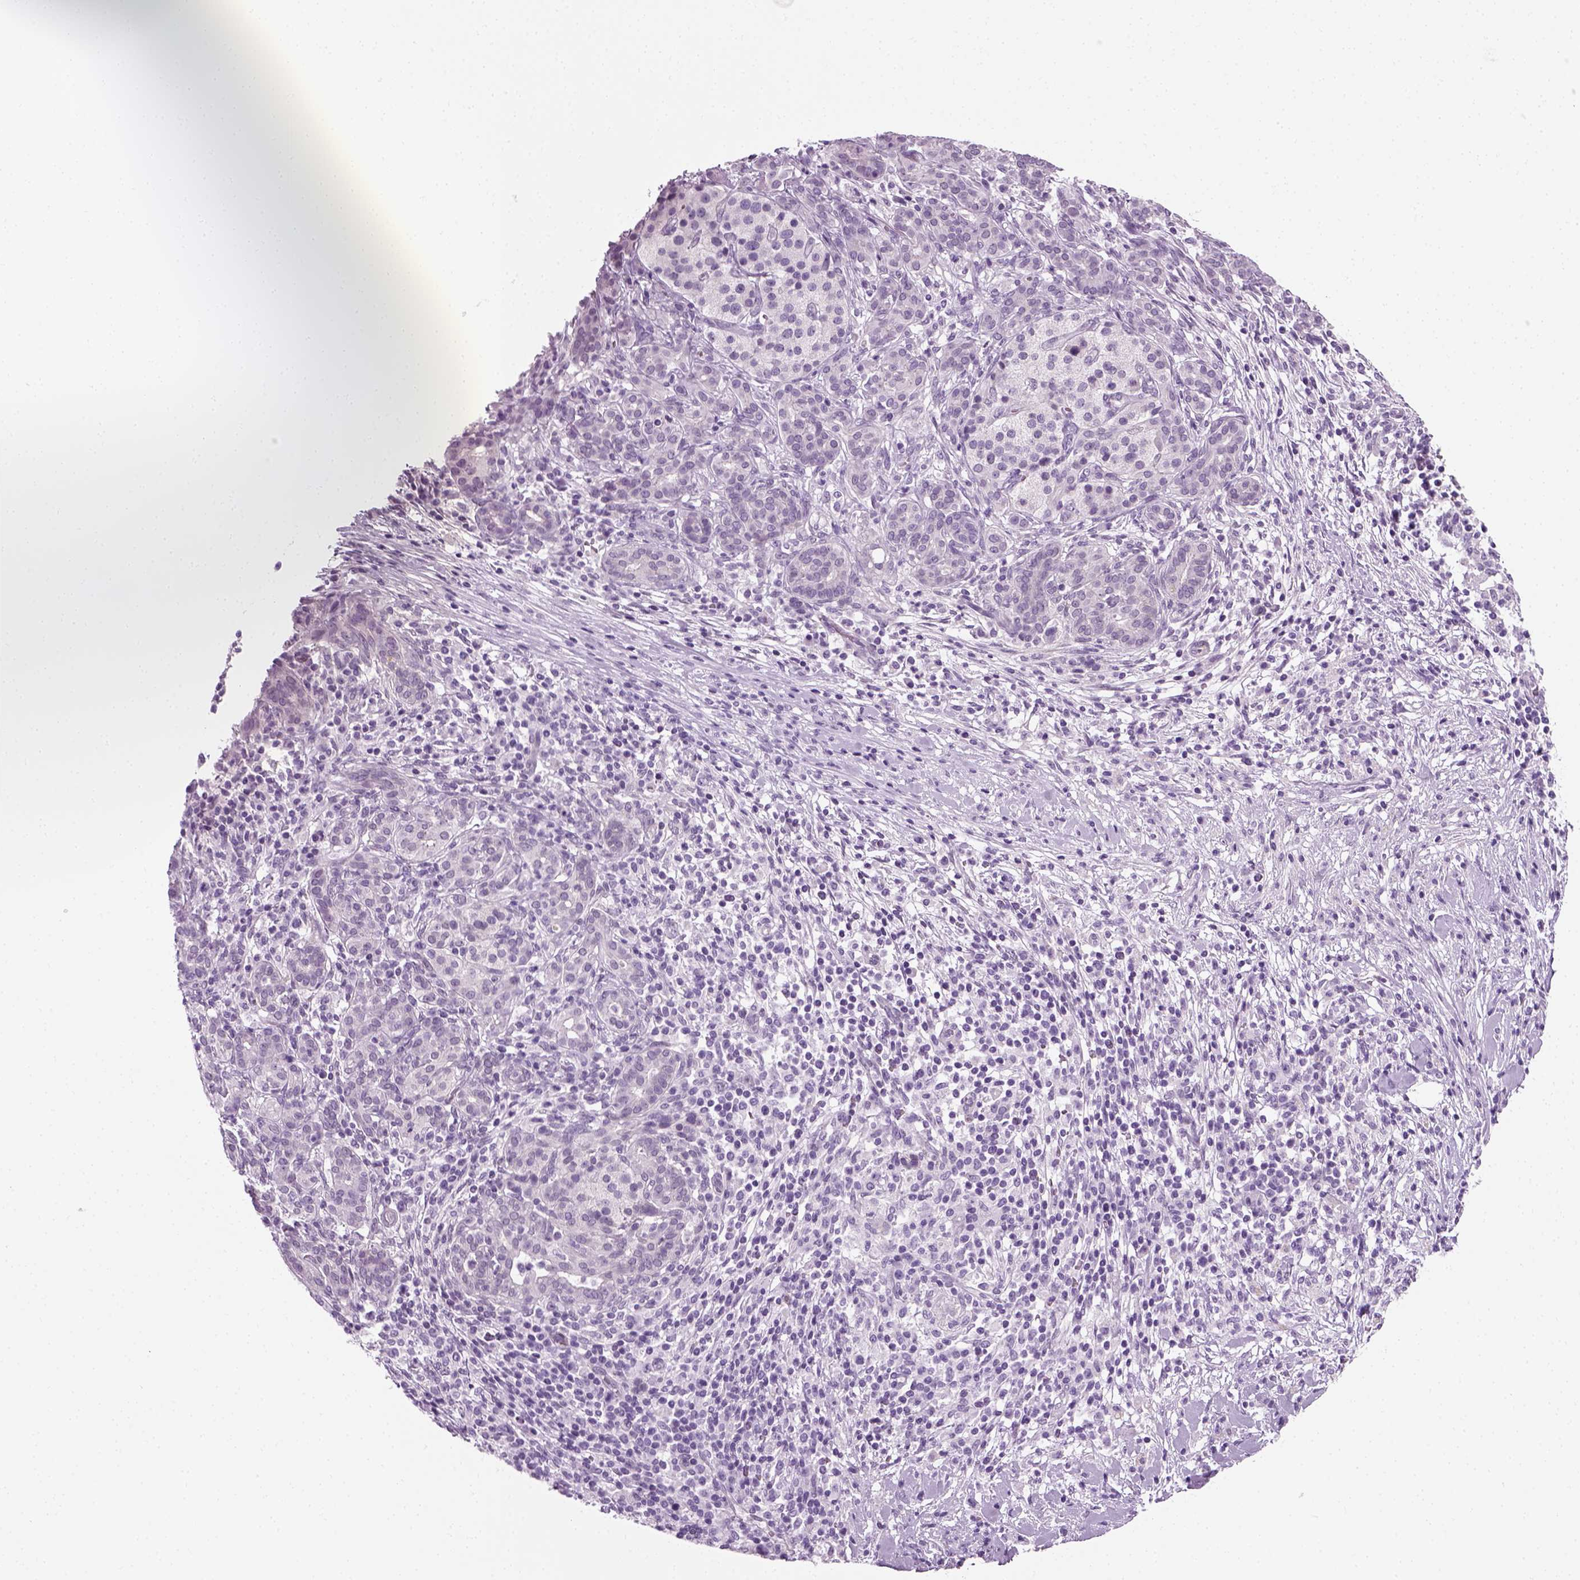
{"staining": {"intensity": "negative", "quantity": "none", "location": "none"}, "tissue": "pancreatic cancer", "cell_type": "Tumor cells", "image_type": "cancer", "snomed": [{"axis": "morphology", "description": "Adenocarcinoma, NOS"}, {"axis": "topography", "description": "Pancreas"}], "caption": "IHC micrograph of human pancreatic cancer (adenocarcinoma) stained for a protein (brown), which shows no expression in tumor cells.", "gene": "SPATA31E1", "patient": {"sex": "male", "age": 44}}